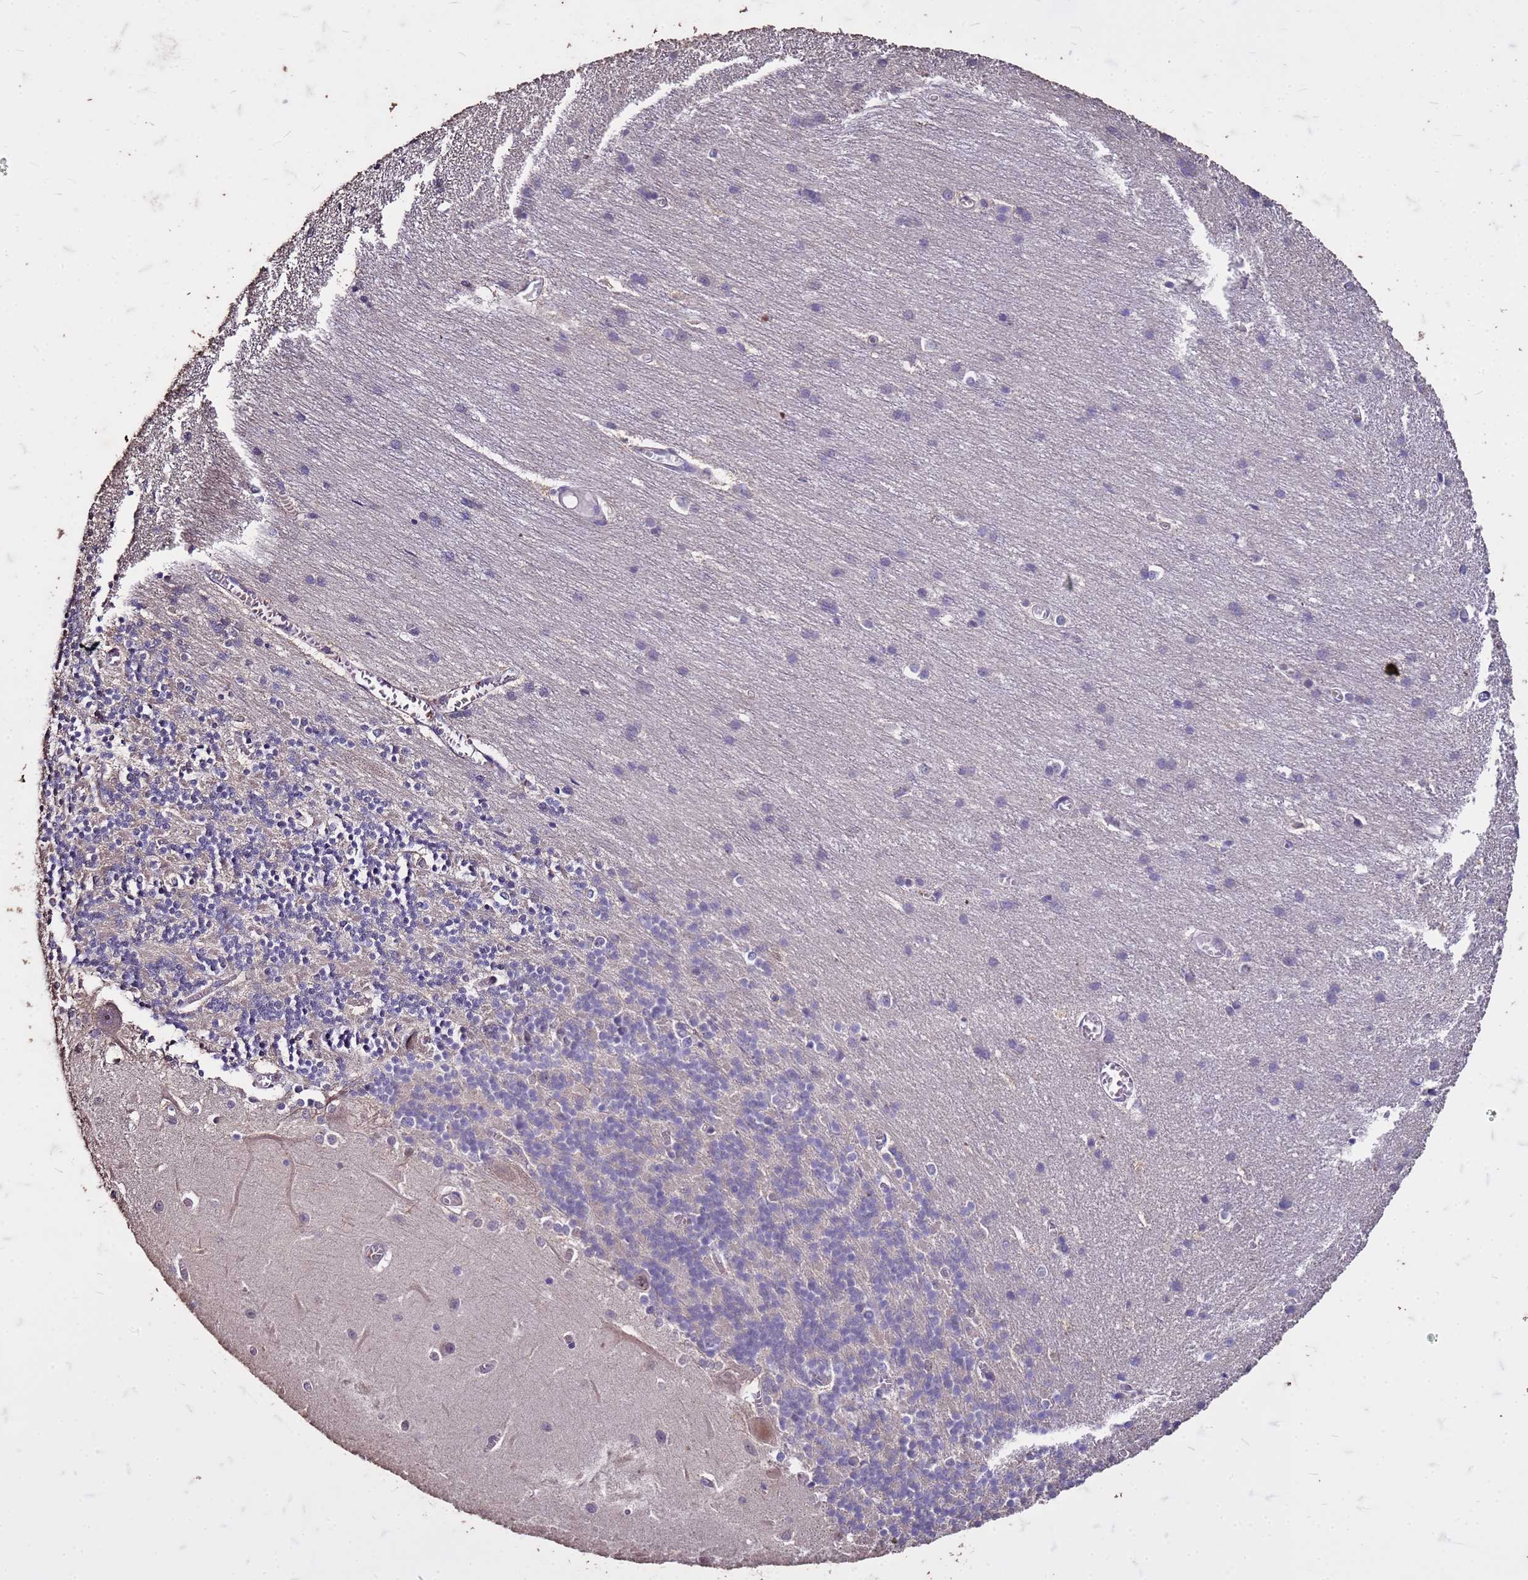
{"staining": {"intensity": "negative", "quantity": "none", "location": "none"}, "tissue": "cerebellum", "cell_type": "Cells in granular layer", "image_type": "normal", "snomed": [{"axis": "morphology", "description": "Normal tissue, NOS"}, {"axis": "topography", "description": "Cerebellum"}], "caption": "High magnification brightfield microscopy of normal cerebellum stained with DAB (3,3'-diaminobenzidine) (brown) and counterstained with hematoxylin (blue): cells in granular layer show no significant expression. (Stains: DAB (3,3'-diaminobenzidine) immunohistochemistry (IHC) with hematoxylin counter stain, Microscopy: brightfield microscopy at high magnification).", "gene": "FAM184B", "patient": {"sex": "male", "age": 37}}